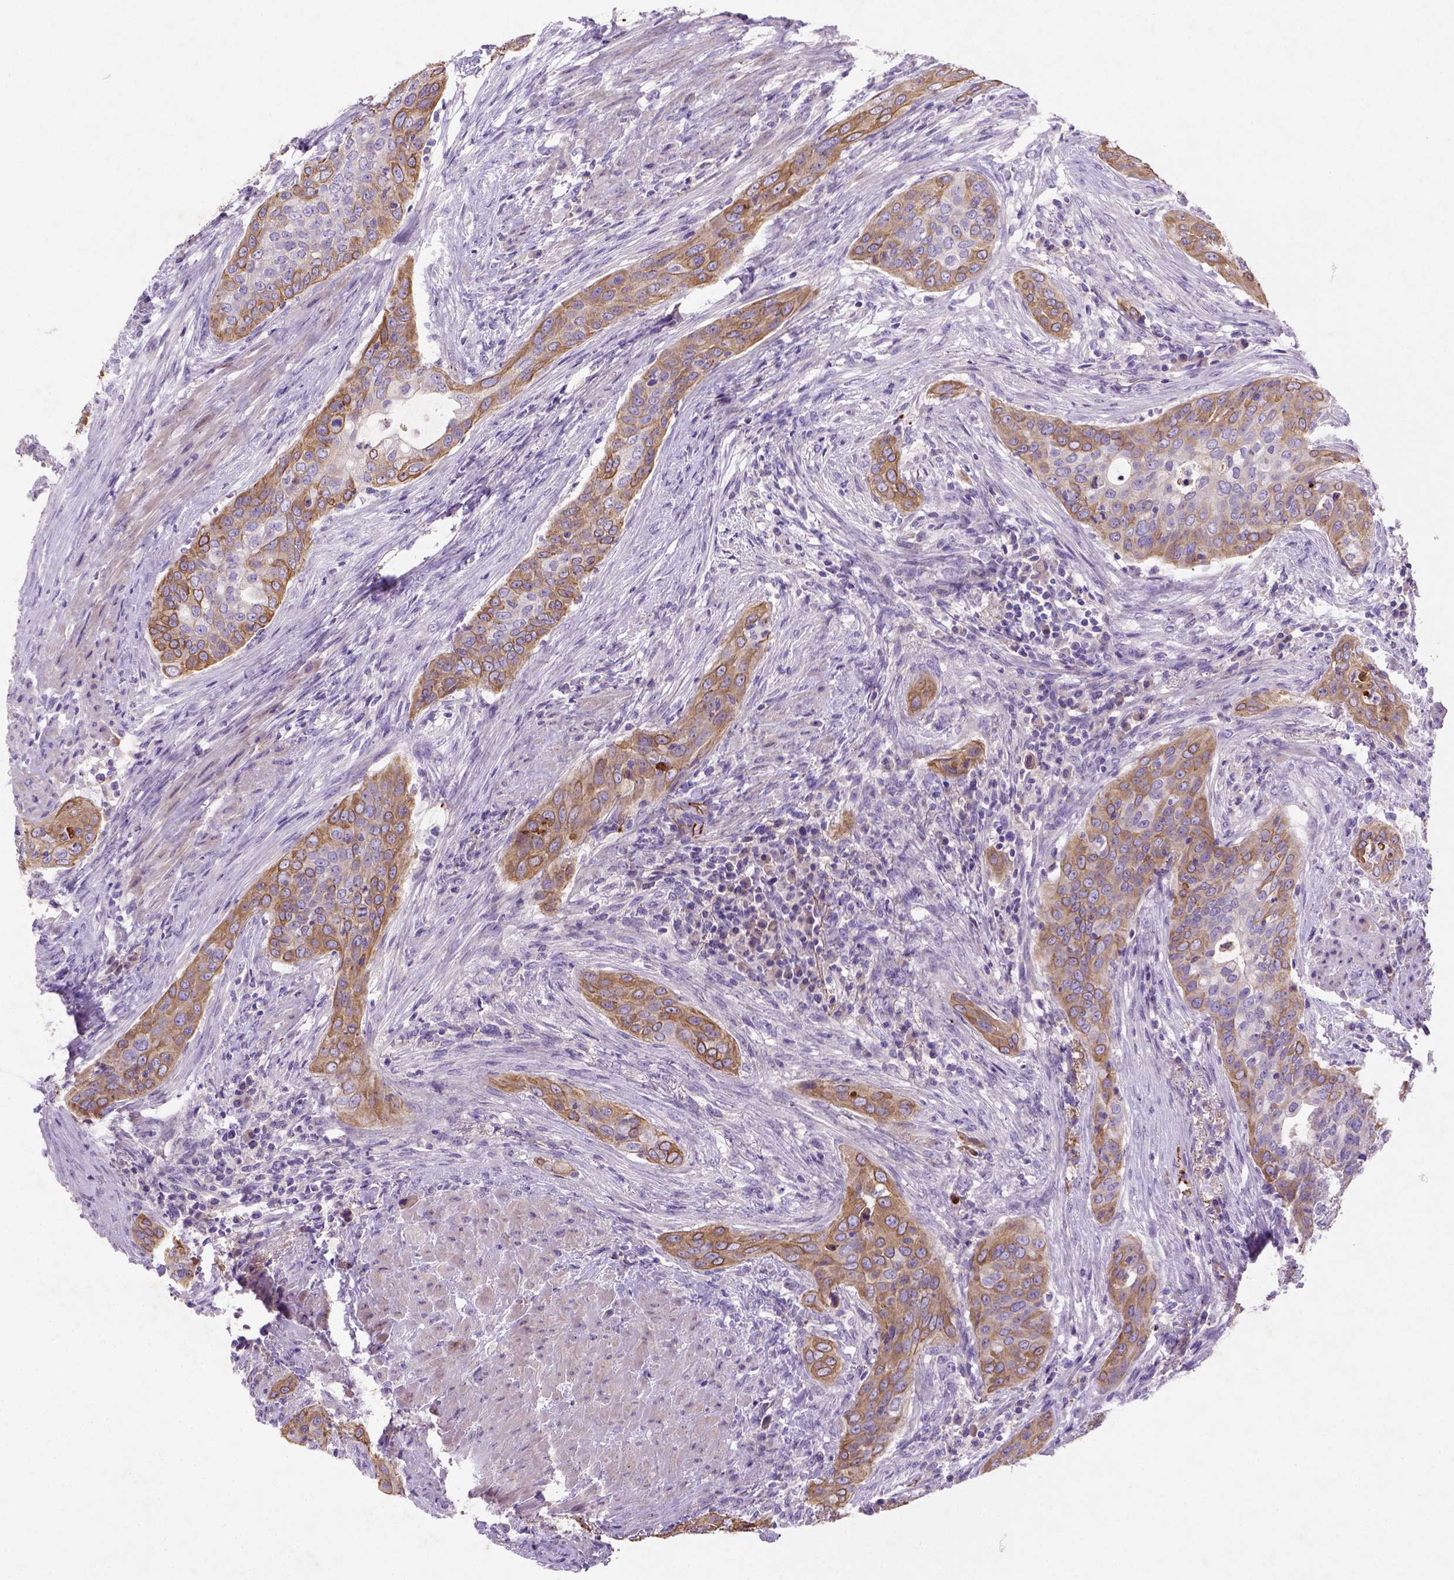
{"staining": {"intensity": "moderate", "quantity": ">75%", "location": "cytoplasmic/membranous"}, "tissue": "urothelial cancer", "cell_type": "Tumor cells", "image_type": "cancer", "snomed": [{"axis": "morphology", "description": "Urothelial carcinoma, High grade"}, {"axis": "topography", "description": "Urinary bladder"}], "caption": "A brown stain shows moderate cytoplasmic/membranous expression of a protein in human urothelial carcinoma (high-grade) tumor cells. Using DAB (brown) and hematoxylin (blue) stains, captured at high magnification using brightfield microscopy.", "gene": "NUDT2", "patient": {"sex": "male", "age": 82}}